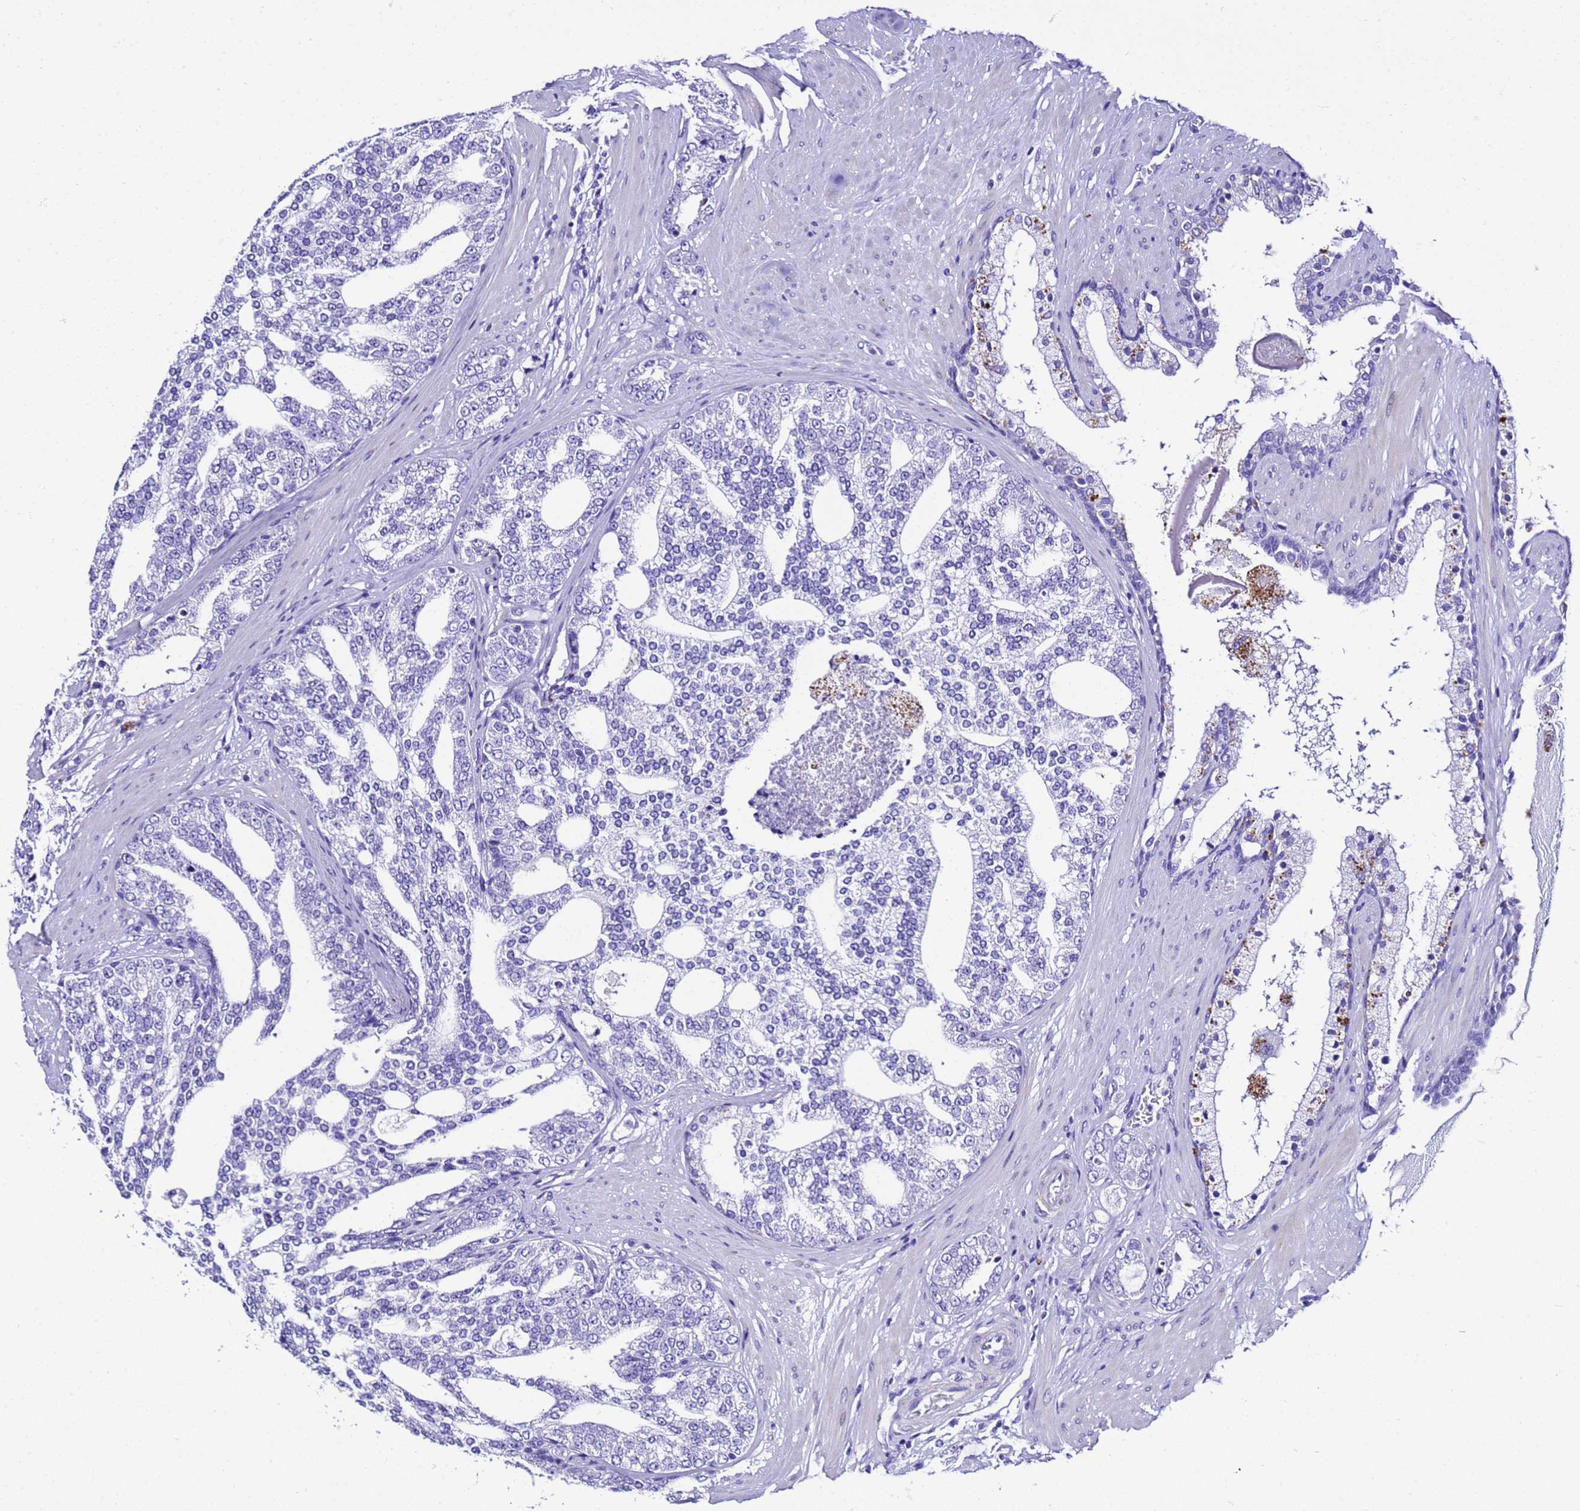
{"staining": {"intensity": "negative", "quantity": "none", "location": "none"}, "tissue": "prostate cancer", "cell_type": "Tumor cells", "image_type": "cancer", "snomed": [{"axis": "morphology", "description": "Adenocarcinoma, High grade"}, {"axis": "topography", "description": "Prostate"}], "caption": "Immunohistochemistry of human prostate high-grade adenocarcinoma shows no expression in tumor cells.", "gene": "ZNF417", "patient": {"sex": "male", "age": 64}}